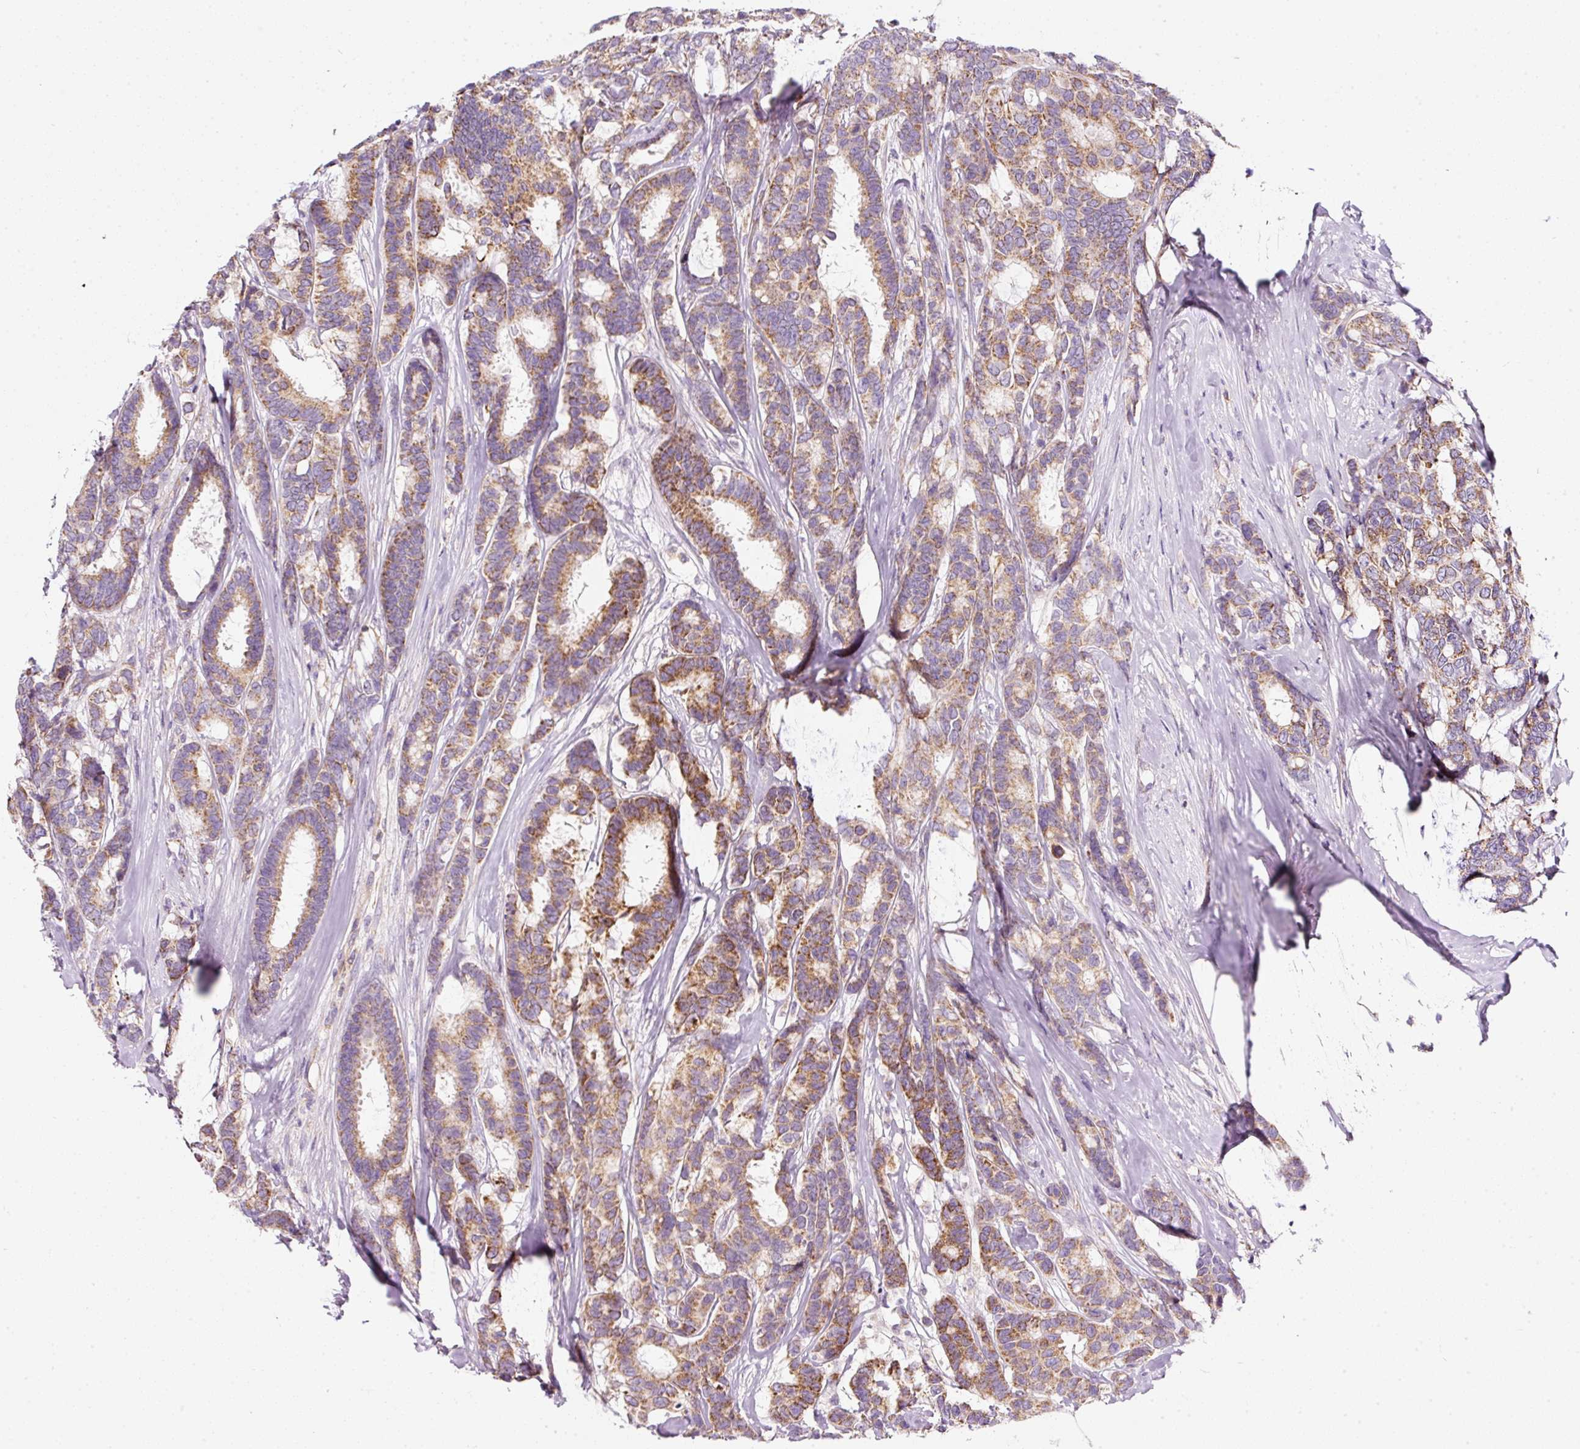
{"staining": {"intensity": "moderate", "quantity": ">75%", "location": "cytoplasmic/membranous"}, "tissue": "breast cancer", "cell_type": "Tumor cells", "image_type": "cancer", "snomed": [{"axis": "morphology", "description": "Duct carcinoma"}, {"axis": "topography", "description": "Breast"}], "caption": "There is medium levels of moderate cytoplasmic/membranous expression in tumor cells of breast infiltrating ductal carcinoma, as demonstrated by immunohistochemical staining (brown color).", "gene": "NDUFA1", "patient": {"sex": "female", "age": 87}}